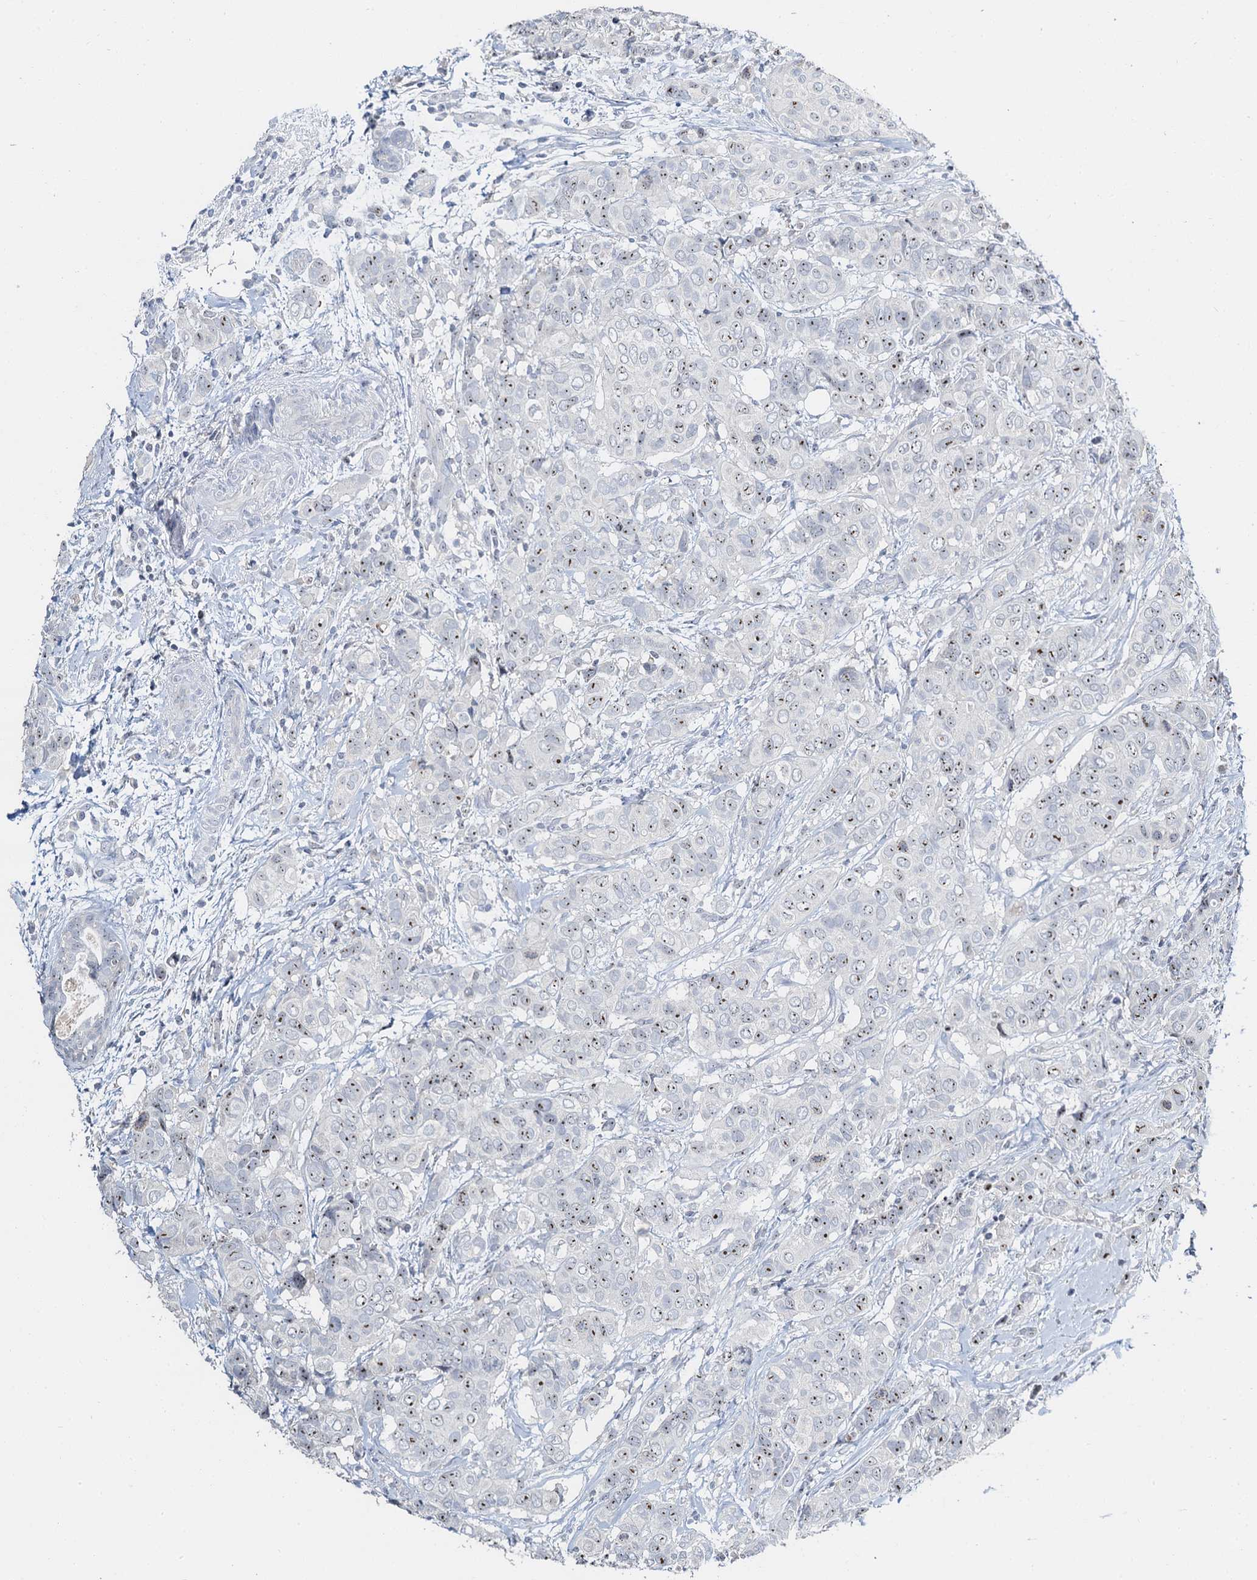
{"staining": {"intensity": "weak", "quantity": "25%-75%", "location": "nuclear"}, "tissue": "breast cancer", "cell_type": "Tumor cells", "image_type": "cancer", "snomed": [{"axis": "morphology", "description": "Lobular carcinoma"}, {"axis": "topography", "description": "Breast"}], "caption": "The micrograph exhibits staining of lobular carcinoma (breast), revealing weak nuclear protein positivity (brown color) within tumor cells.", "gene": "NOP2", "patient": {"sex": "female", "age": 51}}